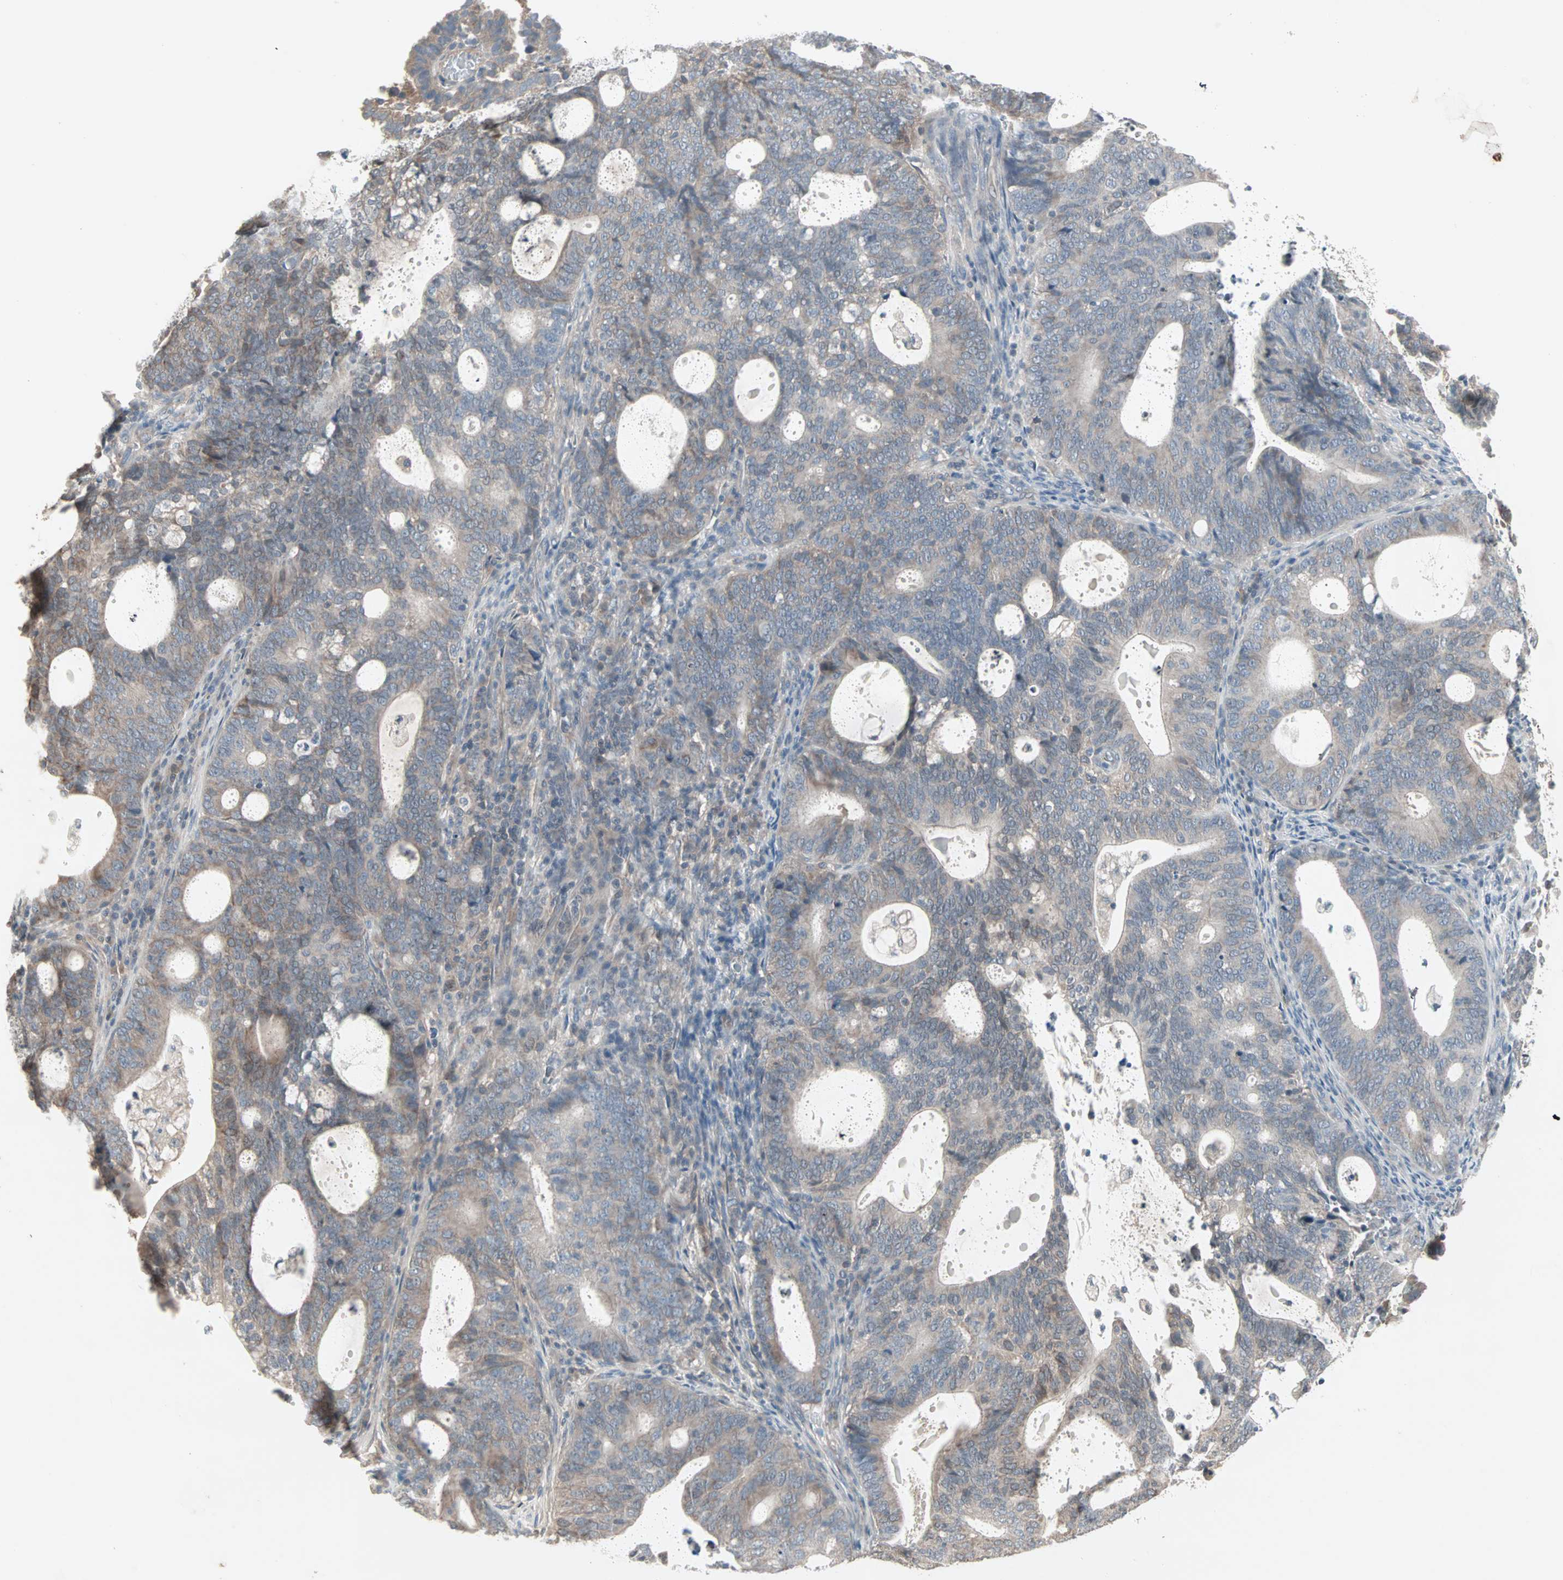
{"staining": {"intensity": "moderate", "quantity": "25%-75%", "location": "cytoplasmic/membranous"}, "tissue": "endometrial cancer", "cell_type": "Tumor cells", "image_type": "cancer", "snomed": [{"axis": "morphology", "description": "Adenocarcinoma, NOS"}, {"axis": "topography", "description": "Uterus"}], "caption": "Endometrial cancer (adenocarcinoma) was stained to show a protein in brown. There is medium levels of moderate cytoplasmic/membranous expression in about 25%-75% of tumor cells.", "gene": "JMJD7-PLA2G4B", "patient": {"sex": "female", "age": 83}}